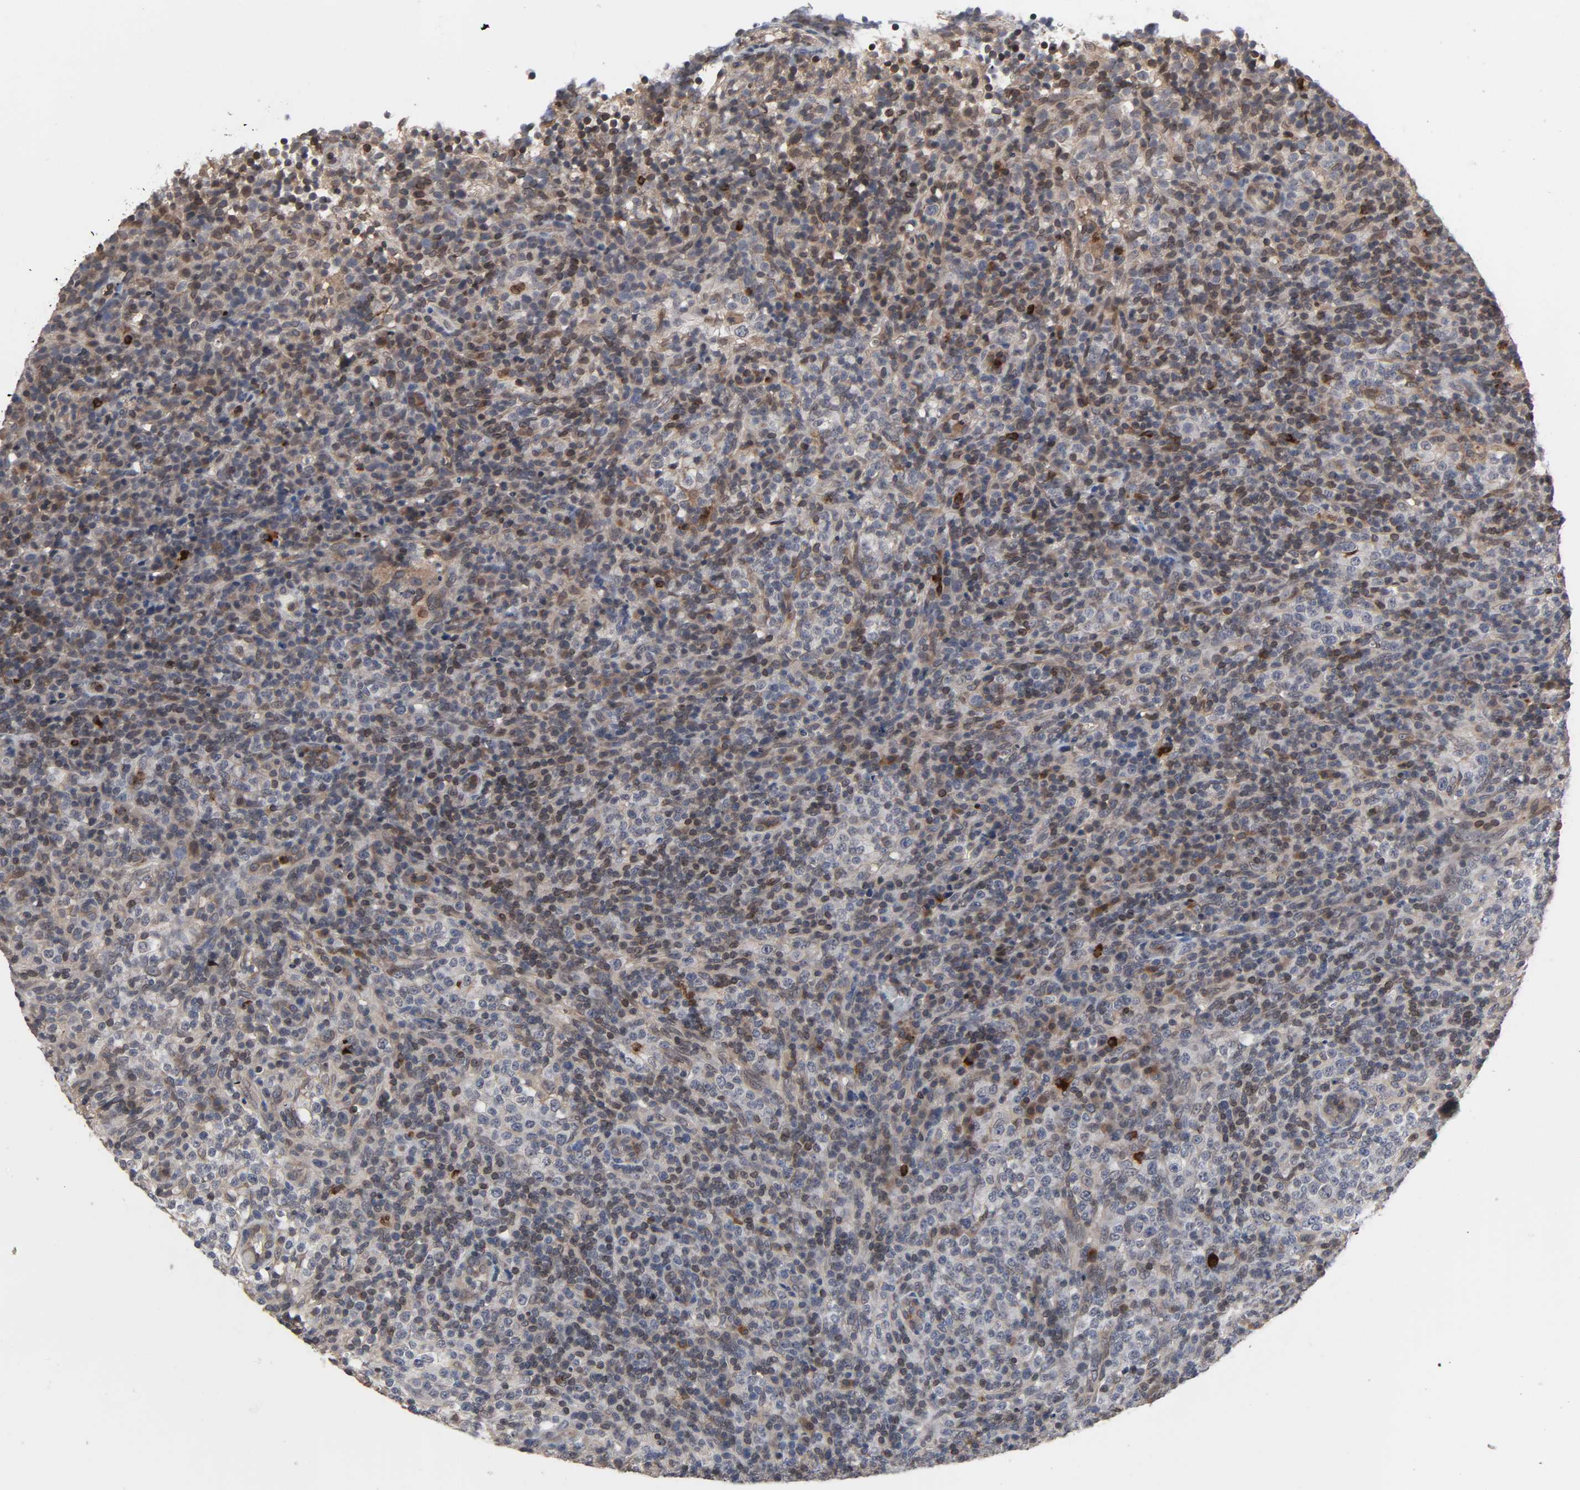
{"staining": {"intensity": "moderate", "quantity": "<25%", "location": "cytoplasmic/membranous,nuclear"}, "tissue": "lymphoma", "cell_type": "Tumor cells", "image_type": "cancer", "snomed": [{"axis": "morphology", "description": "Malignant lymphoma, non-Hodgkin's type, High grade"}, {"axis": "topography", "description": "Lymph node"}], "caption": "Immunohistochemistry (IHC) histopathology image of human lymphoma stained for a protein (brown), which exhibits low levels of moderate cytoplasmic/membranous and nuclear staining in about <25% of tumor cells.", "gene": "CCDC175", "patient": {"sex": "female", "age": 76}}